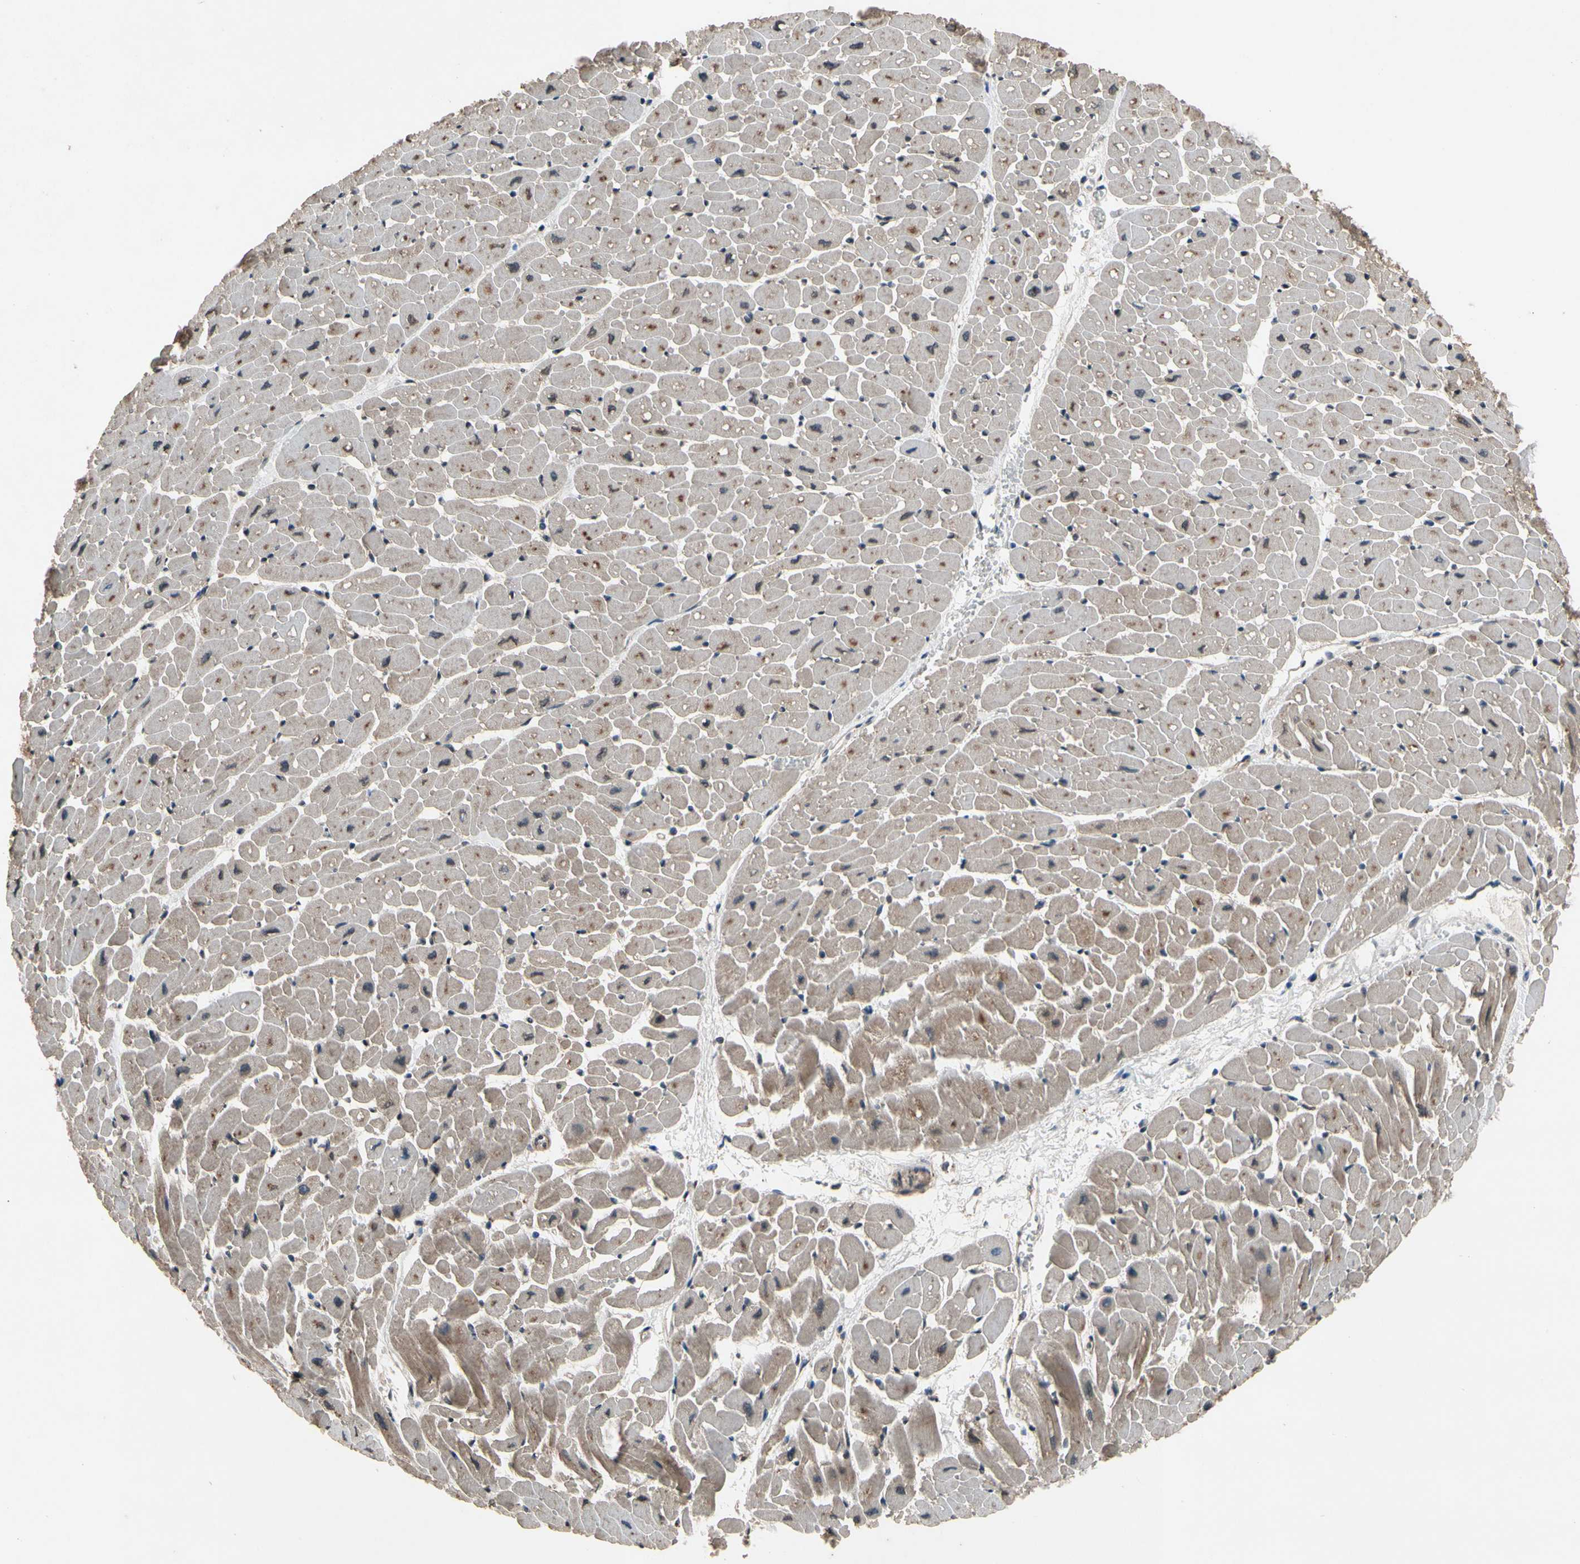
{"staining": {"intensity": "moderate", "quantity": "25%-75%", "location": "cytoplasmic/membranous"}, "tissue": "heart muscle", "cell_type": "Cardiomyocytes", "image_type": "normal", "snomed": [{"axis": "morphology", "description": "Normal tissue, NOS"}, {"axis": "topography", "description": "Heart"}], "caption": "A high-resolution image shows immunohistochemistry staining of normal heart muscle, which reveals moderate cytoplasmic/membranous positivity in about 25%-75% of cardiomyocytes.", "gene": "MBTPS2", "patient": {"sex": "male", "age": 45}}